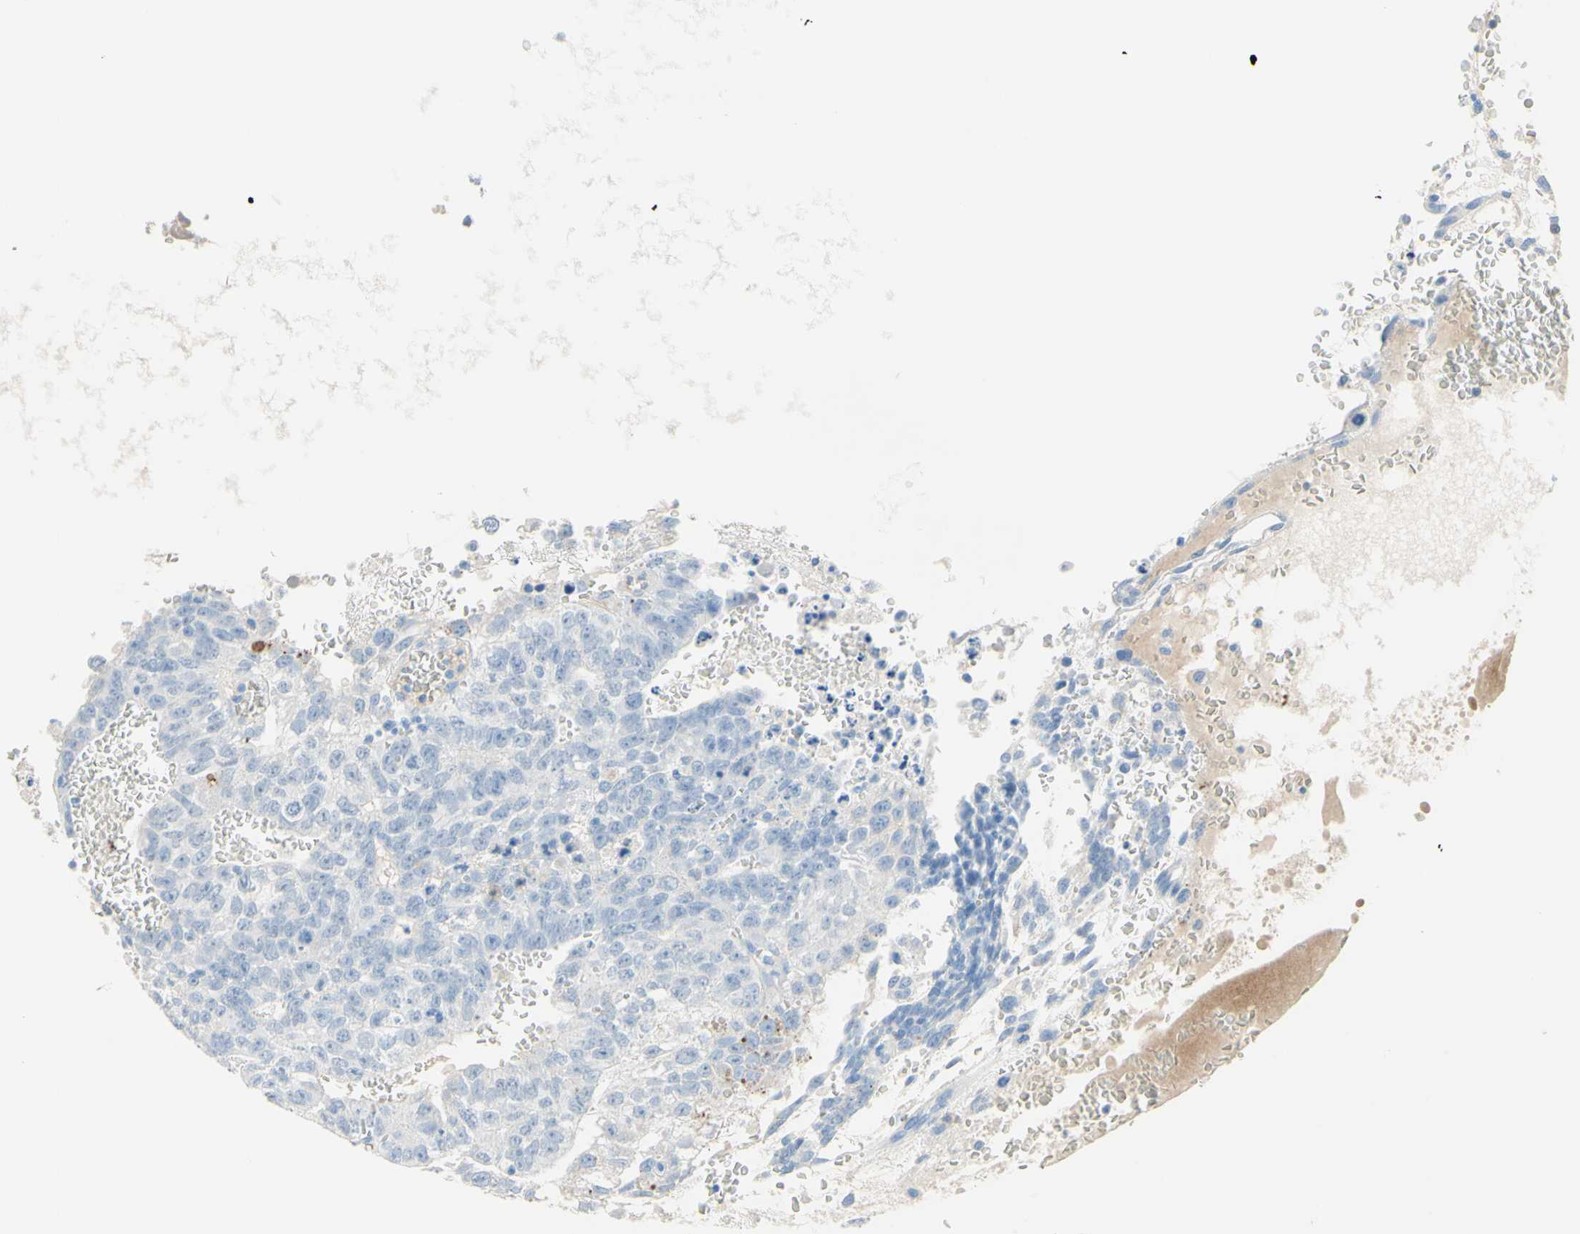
{"staining": {"intensity": "negative", "quantity": "none", "location": "none"}, "tissue": "testis cancer", "cell_type": "Tumor cells", "image_type": "cancer", "snomed": [{"axis": "morphology", "description": "Seminoma, NOS"}, {"axis": "morphology", "description": "Carcinoma, Embryonal, NOS"}, {"axis": "topography", "description": "Testis"}], "caption": "Seminoma (testis) stained for a protein using immunohistochemistry demonstrates no positivity tumor cells.", "gene": "IL6ST", "patient": {"sex": "male", "age": 52}}